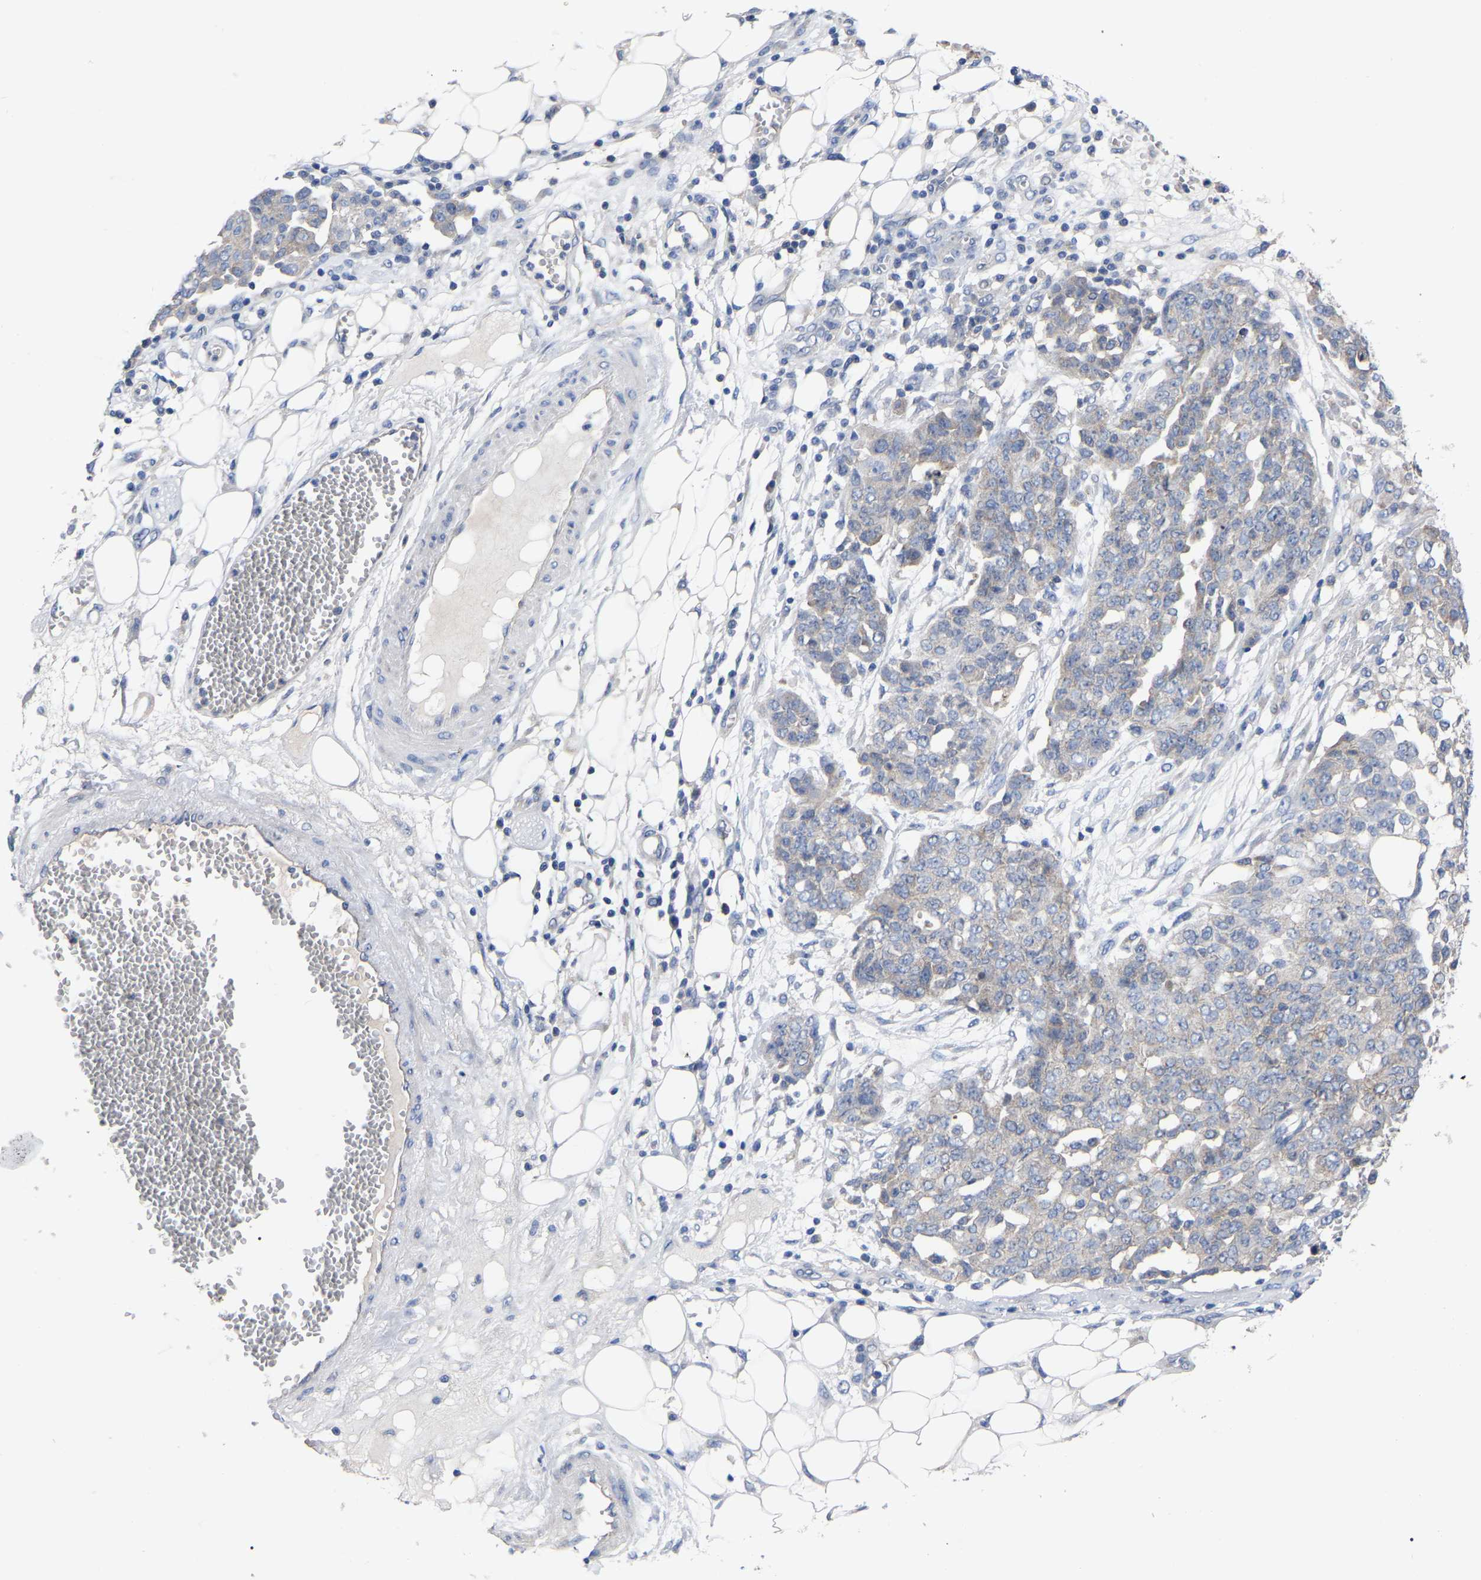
{"staining": {"intensity": "negative", "quantity": "none", "location": "none"}, "tissue": "ovarian cancer", "cell_type": "Tumor cells", "image_type": "cancer", "snomed": [{"axis": "morphology", "description": "Cystadenocarcinoma, serous, NOS"}, {"axis": "topography", "description": "Soft tissue"}, {"axis": "topography", "description": "Ovary"}], "caption": "Immunohistochemical staining of serous cystadenocarcinoma (ovarian) reveals no significant positivity in tumor cells. (DAB (3,3'-diaminobenzidine) IHC visualized using brightfield microscopy, high magnification).", "gene": "TCP1", "patient": {"sex": "female", "age": 57}}